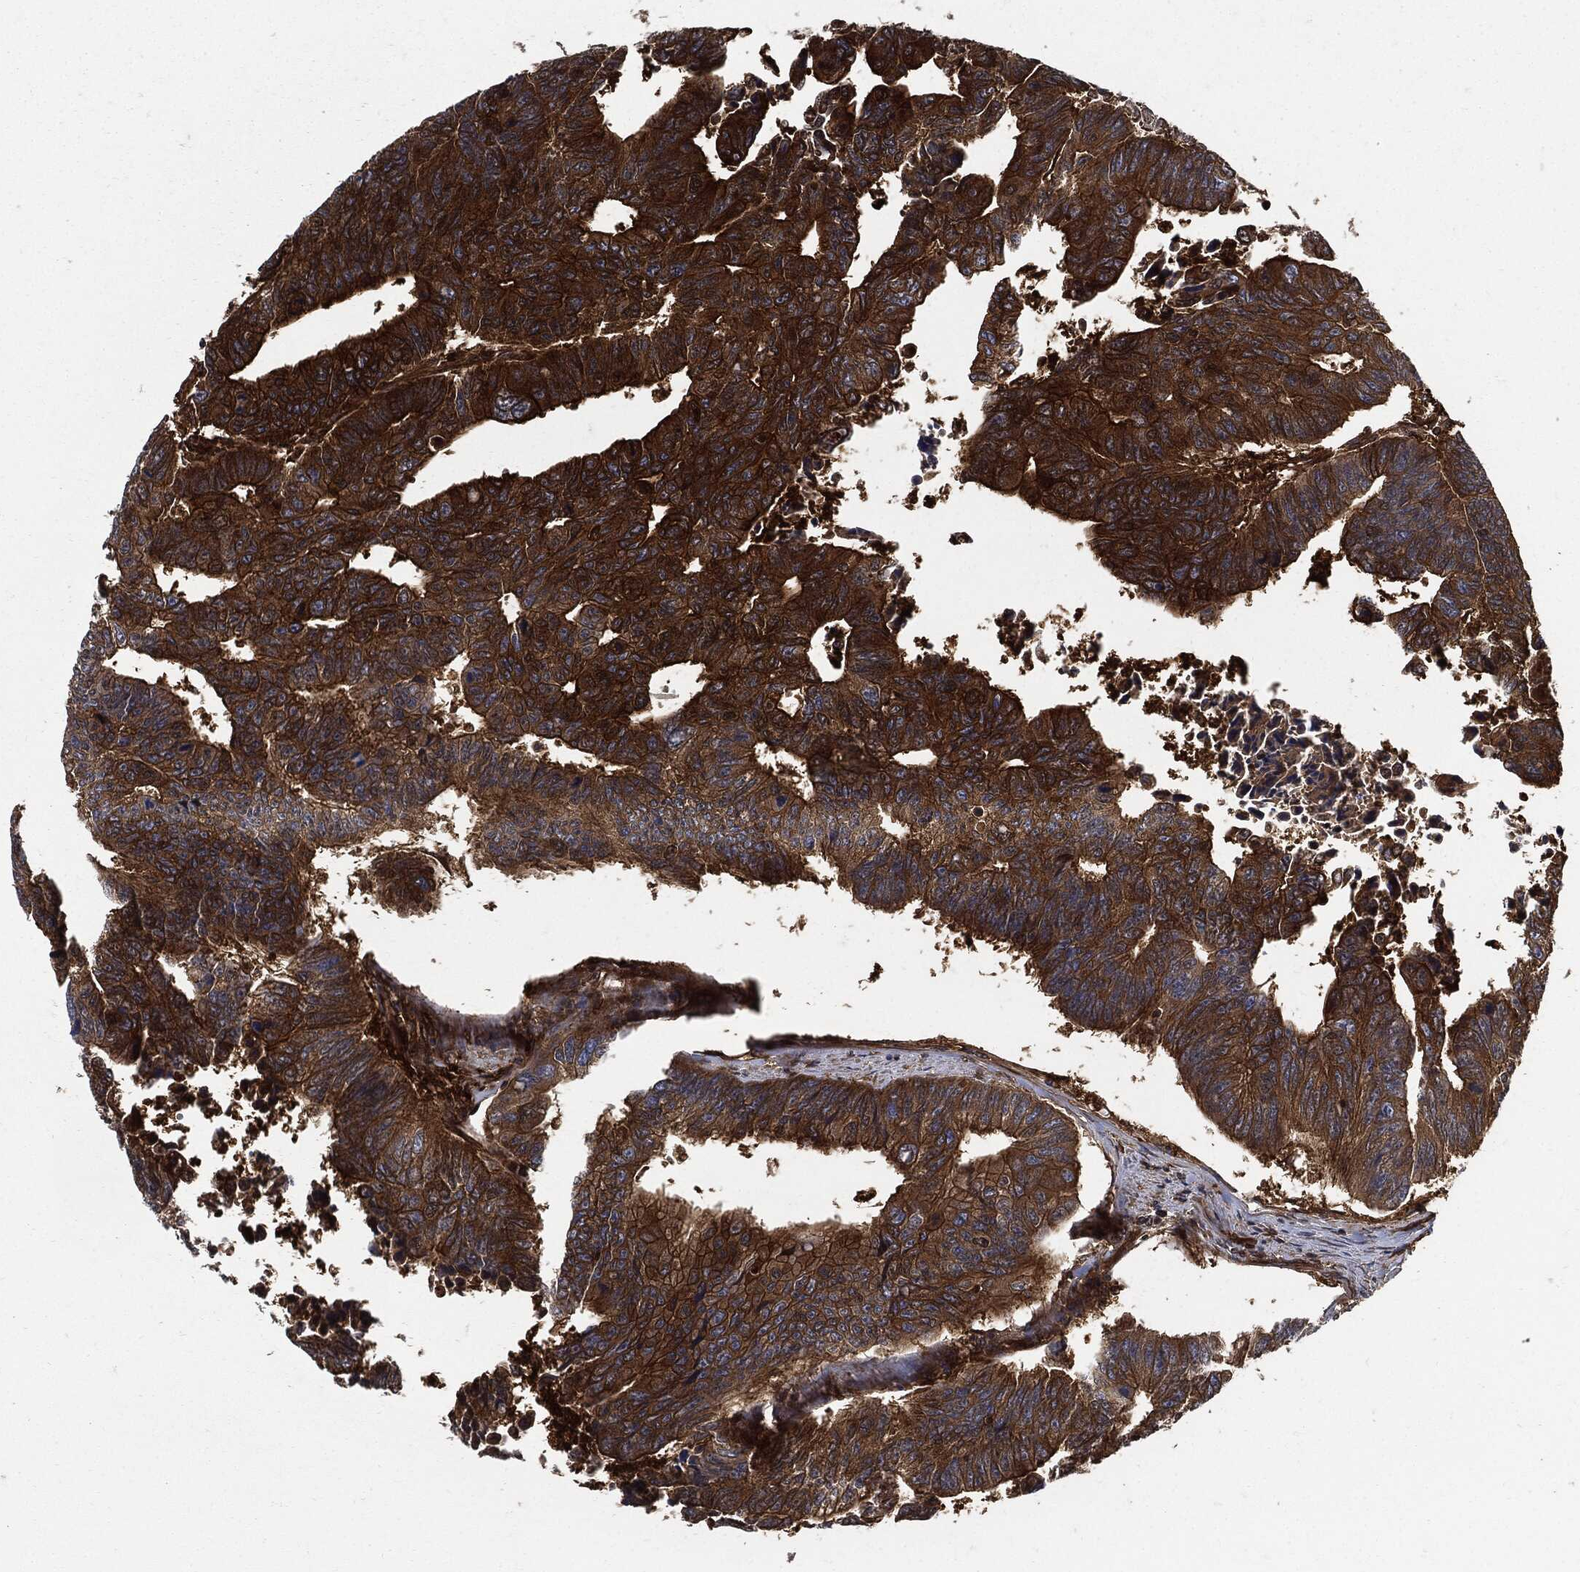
{"staining": {"intensity": "strong", "quantity": ">75%", "location": "cytoplasmic/membranous"}, "tissue": "colorectal cancer", "cell_type": "Tumor cells", "image_type": "cancer", "snomed": [{"axis": "morphology", "description": "Adenocarcinoma, NOS"}, {"axis": "topography", "description": "Rectum"}], "caption": "A high-resolution photomicrograph shows IHC staining of colorectal cancer, which displays strong cytoplasmic/membranous expression in about >75% of tumor cells.", "gene": "XPNPEP1", "patient": {"sex": "female", "age": 85}}